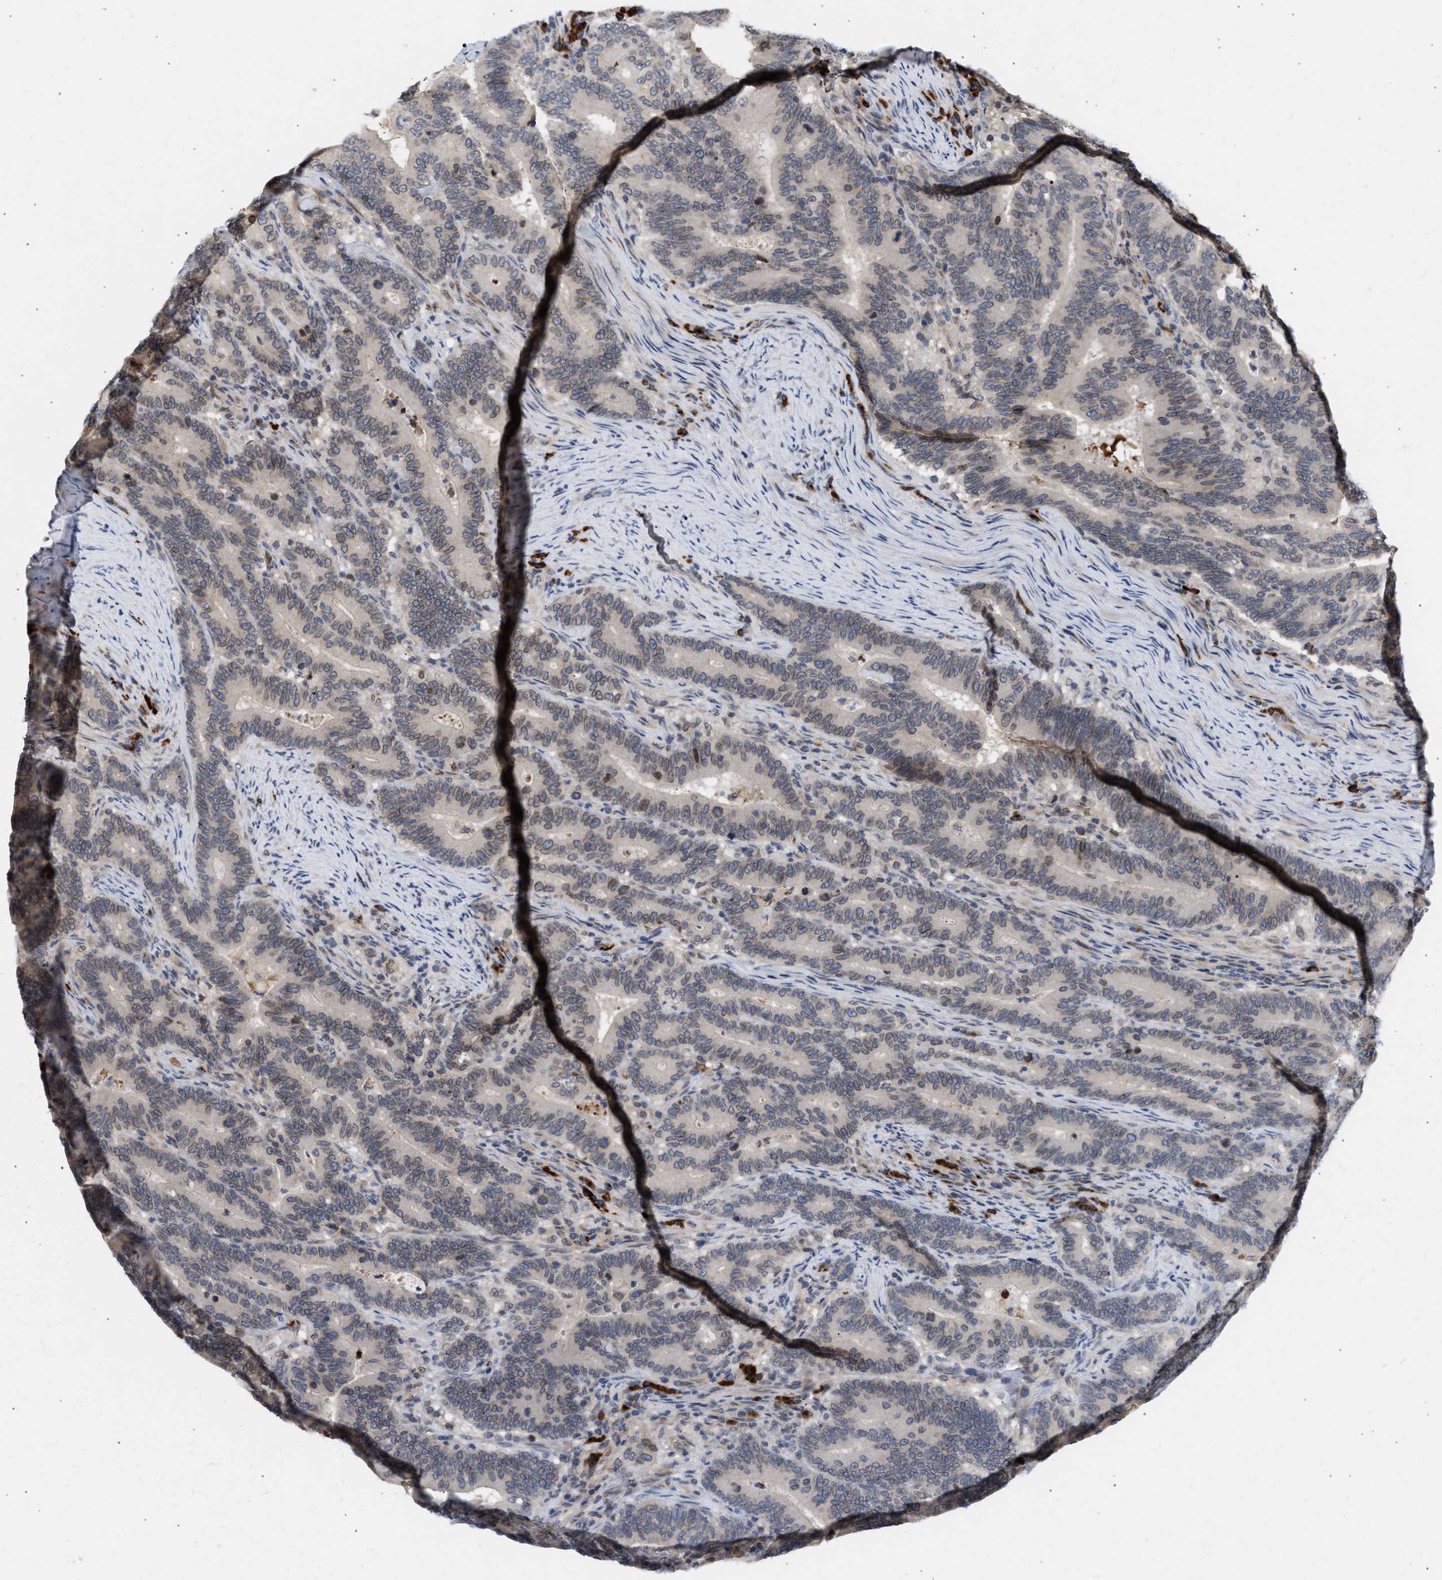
{"staining": {"intensity": "weak", "quantity": "<25%", "location": "cytoplasmic/membranous,nuclear"}, "tissue": "colorectal cancer", "cell_type": "Tumor cells", "image_type": "cancer", "snomed": [{"axis": "morphology", "description": "Adenocarcinoma, NOS"}, {"axis": "topography", "description": "Colon"}], "caption": "Immunohistochemistry image of neoplastic tissue: human colorectal cancer stained with DAB demonstrates no significant protein positivity in tumor cells.", "gene": "NUP62", "patient": {"sex": "female", "age": 66}}